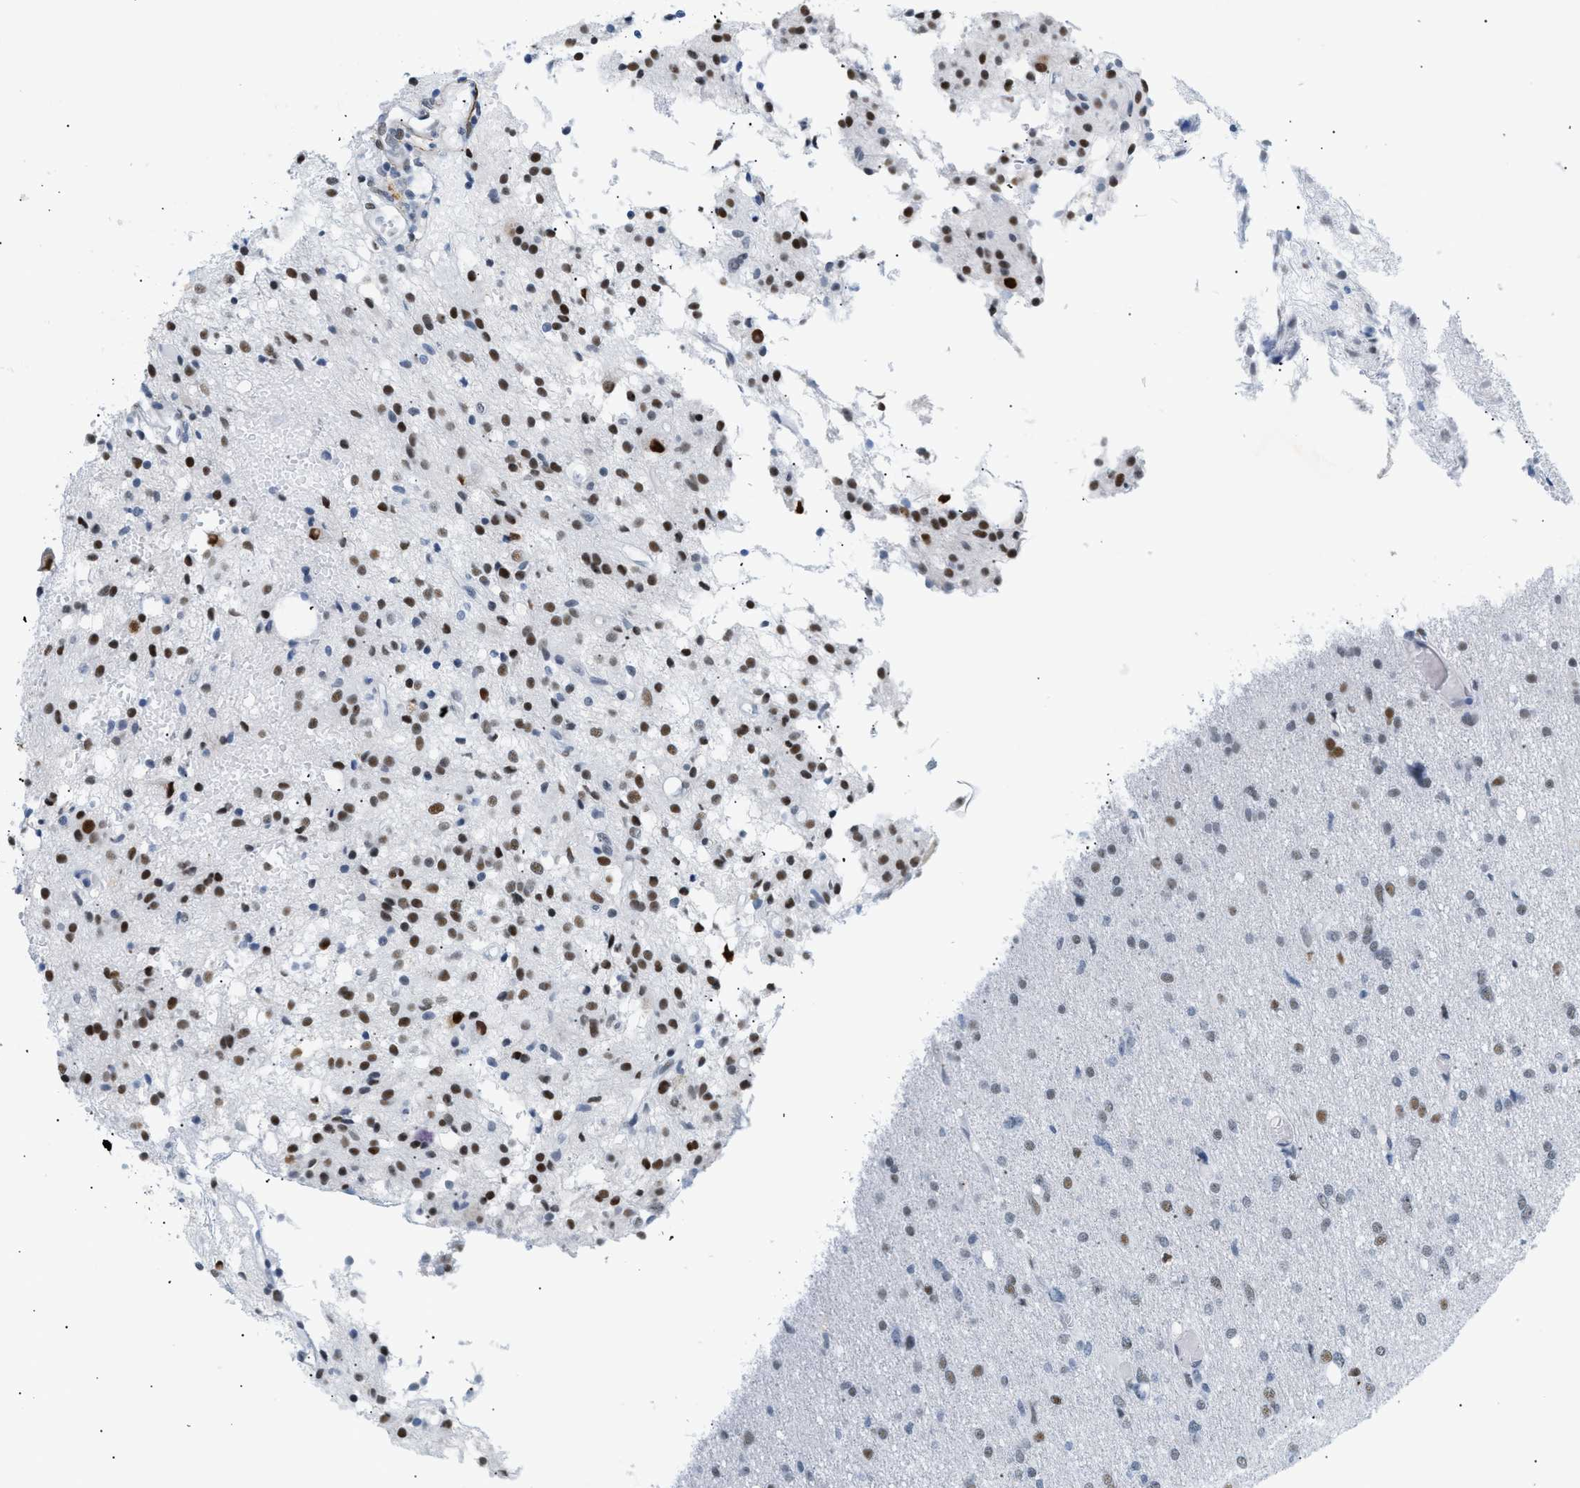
{"staining": {"intensity": "moderate", "quantity": "25%-75%", "location": "nuclear"}, "tissue": "glioma", "cell_type": "Tumor cells", "image_type": "cancer", "snomed": [{"axis": "morphology", "description": "Glioma, malignant, High grade"}, {"axis": "topography", "description": "Brain"}], "caption": "Tumor cells demonstrate moderate nuclear staining in about 25%-75% of cells in high-grade glioma (malignant). Using DAB (3,3'-diaminobenzidine) (brown) and hematoxylin (blue) stains, captured at high magnification using brightfield microscopy.", "gene": "ELN", "patient": {"sex": "female", "age": 59}}